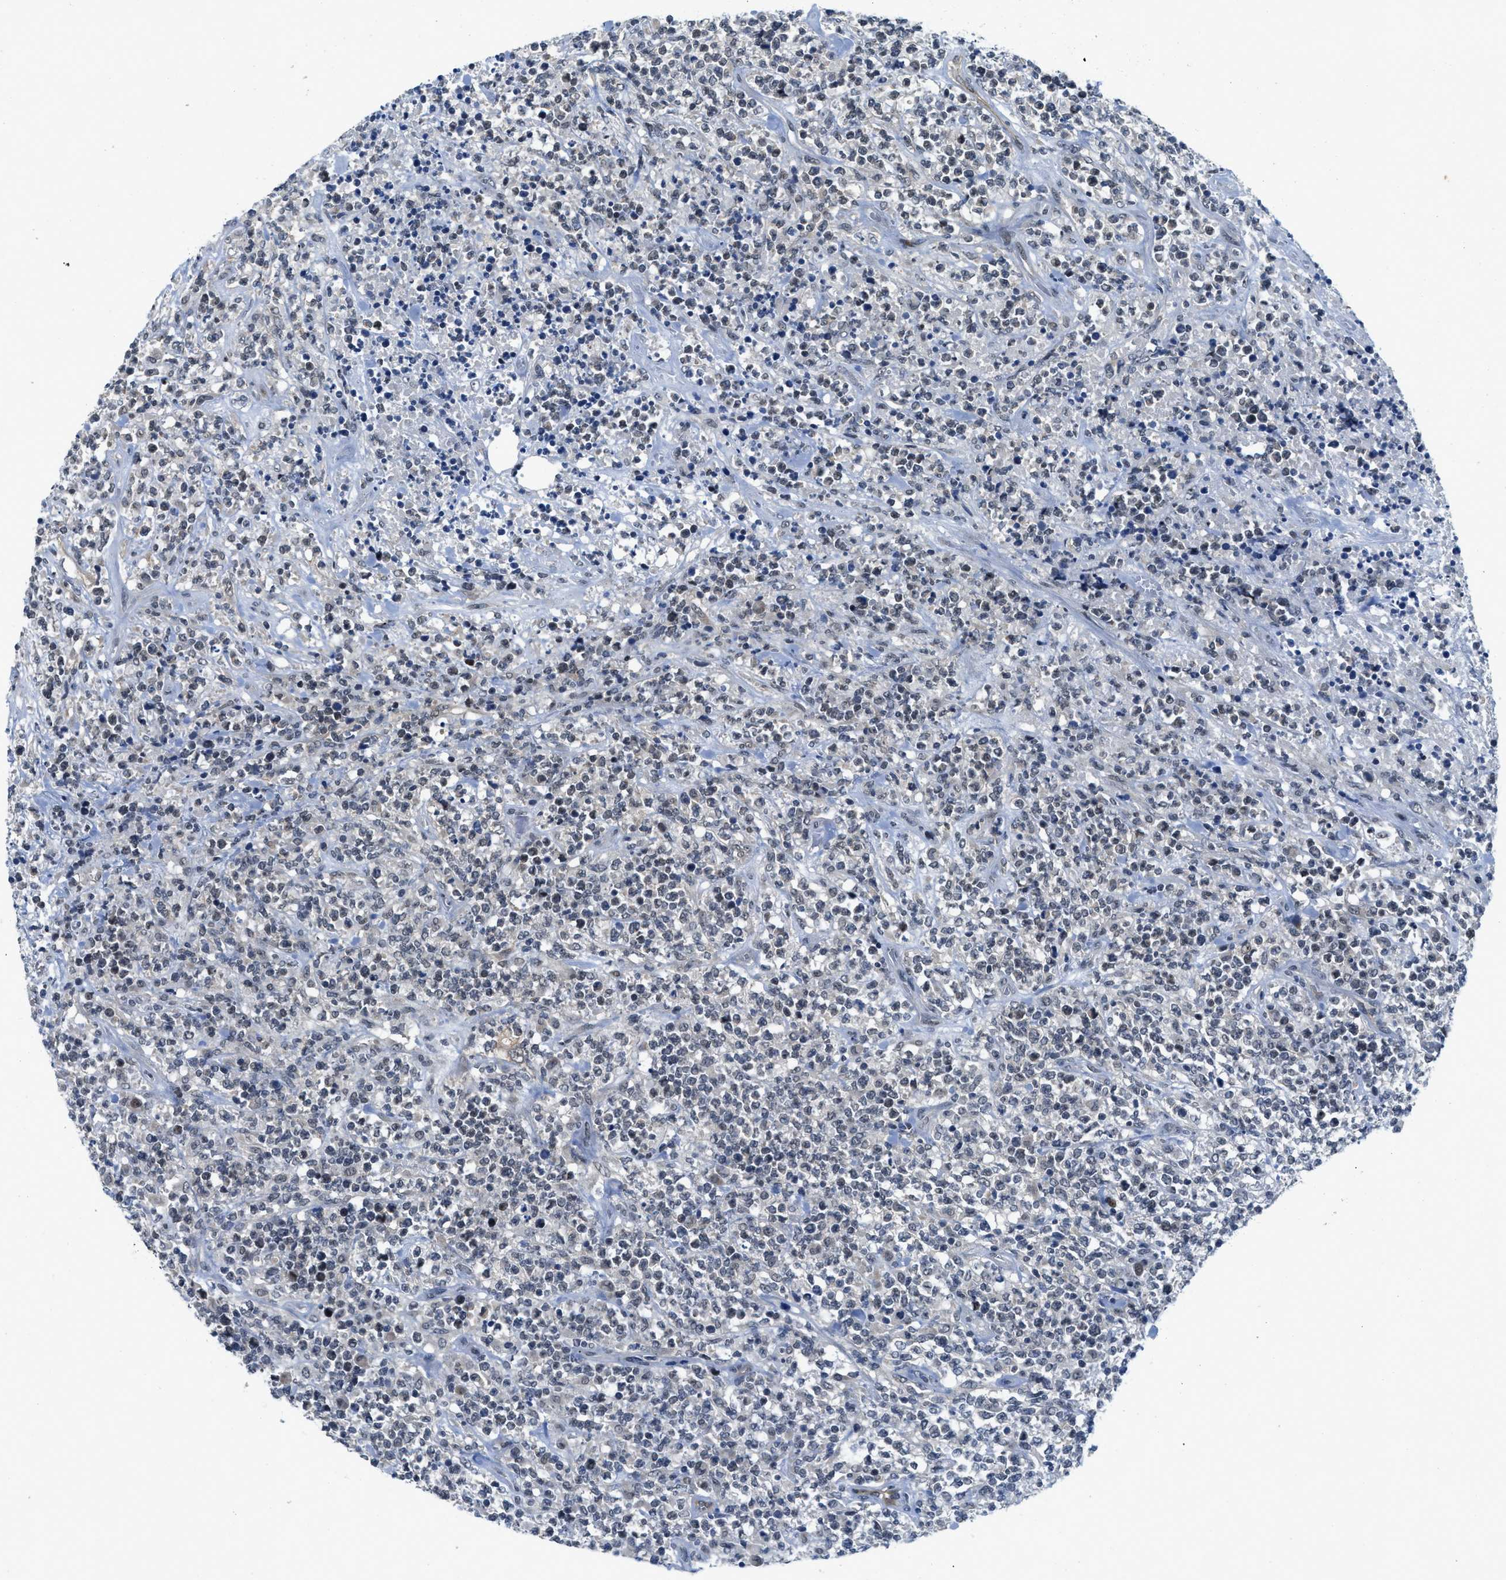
{"staining": {"intensity": "negative", "quantity": "none", "location": "none"}, "tissue": "lymphoma", "cell_type": "Tumor cells", "image_type": "cancer", "snomed": [{"axis": "morphology", "description": "Malignant lymphoma, non-Hodgkin's type, High grade"}, {"axis": "topography", "description": "Soft tissue"}], "caption": "Photomicrograph shows no protein positivity in tumor cells of malignant lymphoma, non-Hodgkin's type (high-grade) tissue.", "gene": "SLCO2A1", "patient": {"sex": "male", "age": 18}}